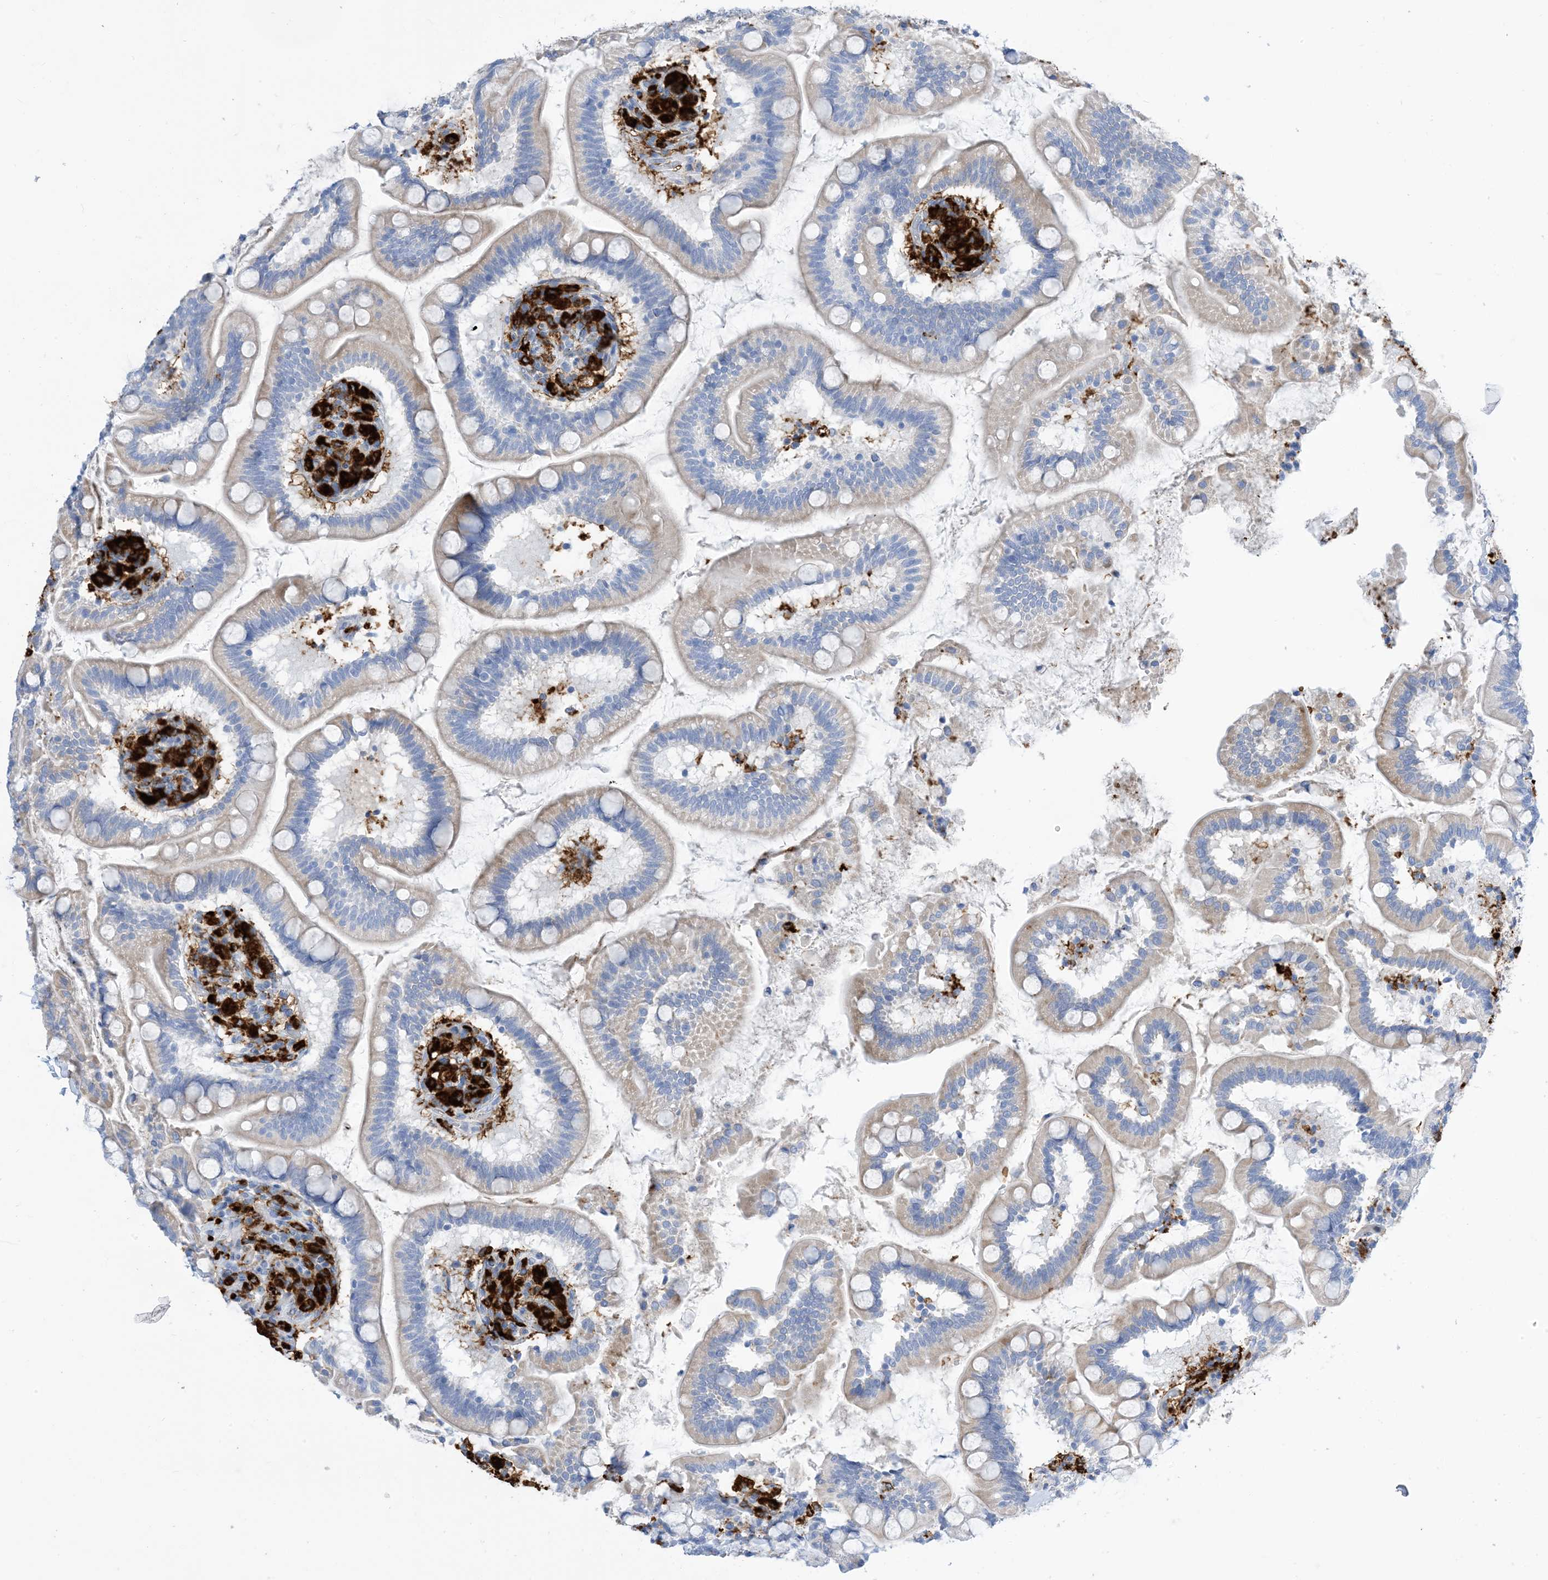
{"staining": {"intensity": "negative", "quantity": "none", "location": "none"}, "tissue": "small intestine", "cell_type": "Glandular cells", "image_type": "normal", "snomed": [{"axis": "morphology", "description": "Normal tissue, NOS"}, {"axis": "topography", "description": "Small intestine"}], "caption": "A high-resolution micrograph shows IHC staining of unremarkable small intestine, which demonstrates no significant staining in glandular cells.", "gene": "DPH3", "patient": {"sex": "female", "age": 64}}